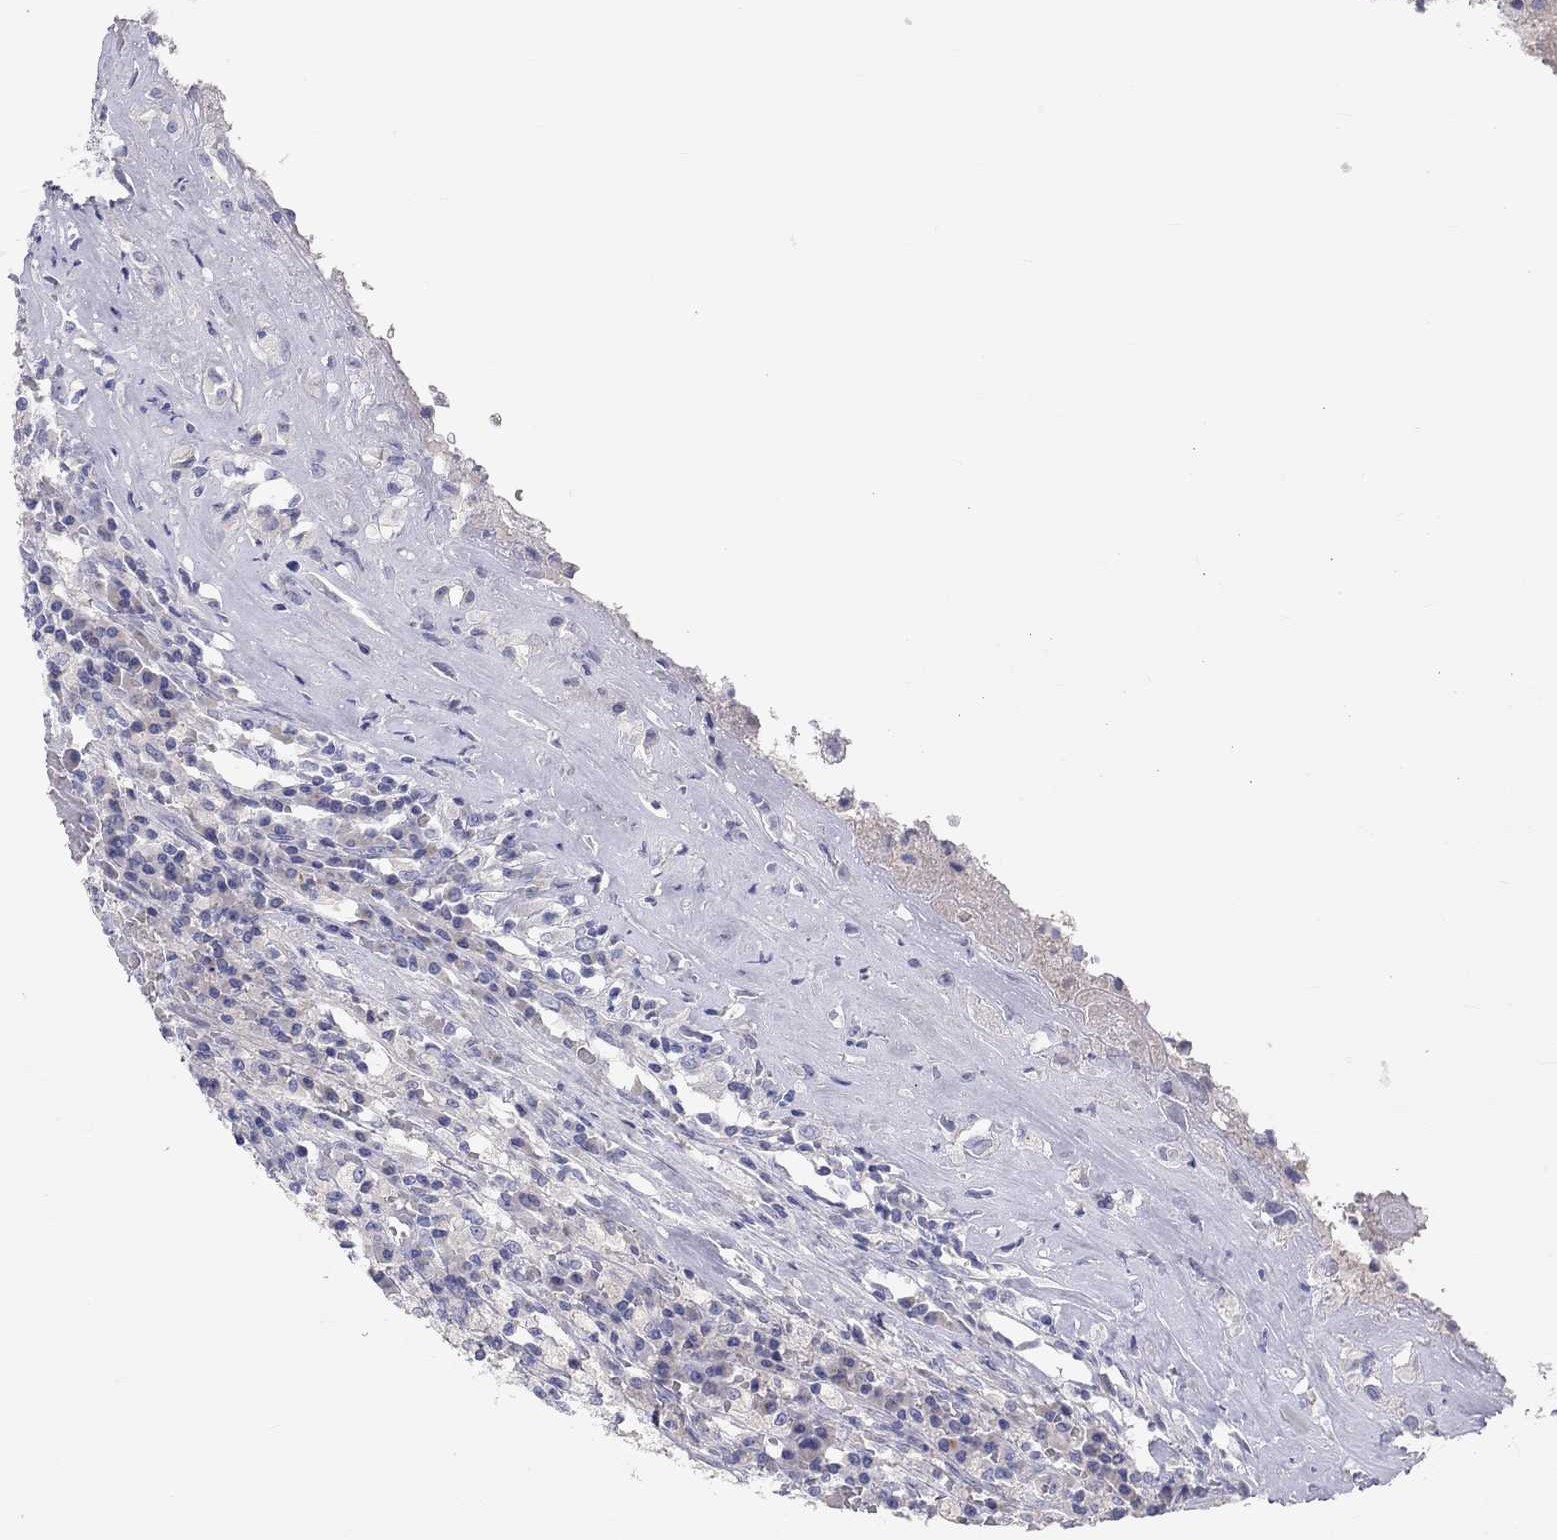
{"staining": {"intensity": "negative", "quantity": "none", "location": "none"}, "tissue": "testis cancer", "cell_type": "Tumor cells", "image_type": "cancer", "snomed": [{"axis": "morphology", "description": "Necrosis, NOS"}, {"axis": "morphology", "description": "Carcinoma, Embryonal, NOS"}, {"axis": "topography", "description": "Testis"}], "caption": "Image shows no significant protein positivity in tumor cells of testis cancer. (DAB immunohistochemistry (IHC) visualized using brightfield microscopy, high magnification).", "gene": "ST7L", "patient": {"sex": "male", "age": 19}}